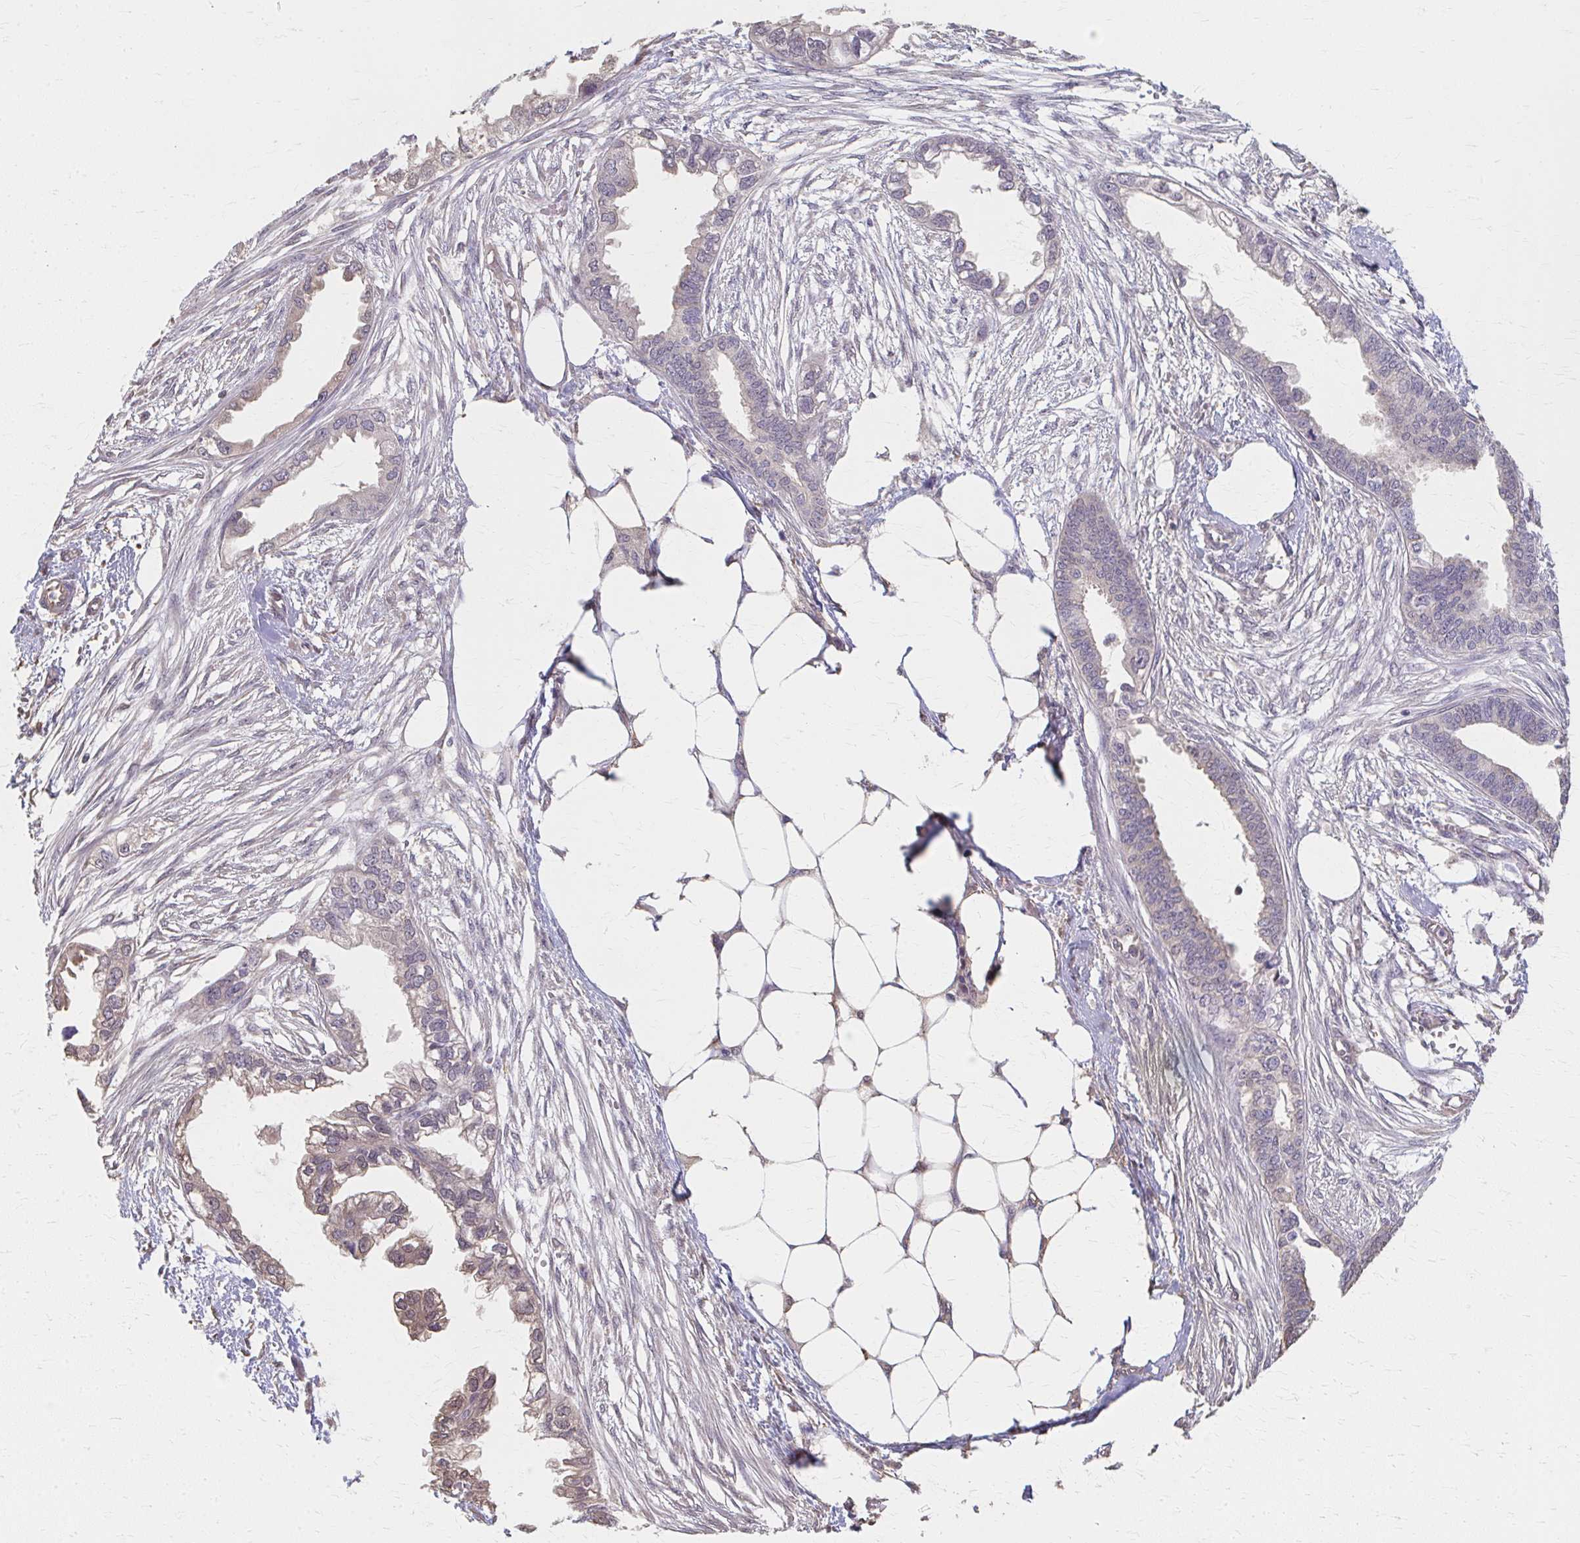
{"staining": {"intensity": "weak", "quantity": "25%-75%", "location": "cytoplasmic/membranous"}, "tissue": "endometrial cancer", "cell_type": "Tumor cells", "image_type": "cancer", "snomed": [{"axis": "morphology", "description": "Adenocarcinoma, NOS"}, {"axis": "morphology", "description": "Adenocarcinoma, metastatic, NOS"}, {"axis": "topography", "description": "Adipose tissue"}, {"axis": "topography", "description": "Endometrium"}], "caption": "Endometrial cancer tissue exhibits weak cytoplasmic/membranous positivity in about 25%-75% of tumor cells, visualized by immunohistochemistry.", "gene": "RABGAP1L", "patient": {"sex": "female", "age": 67}}